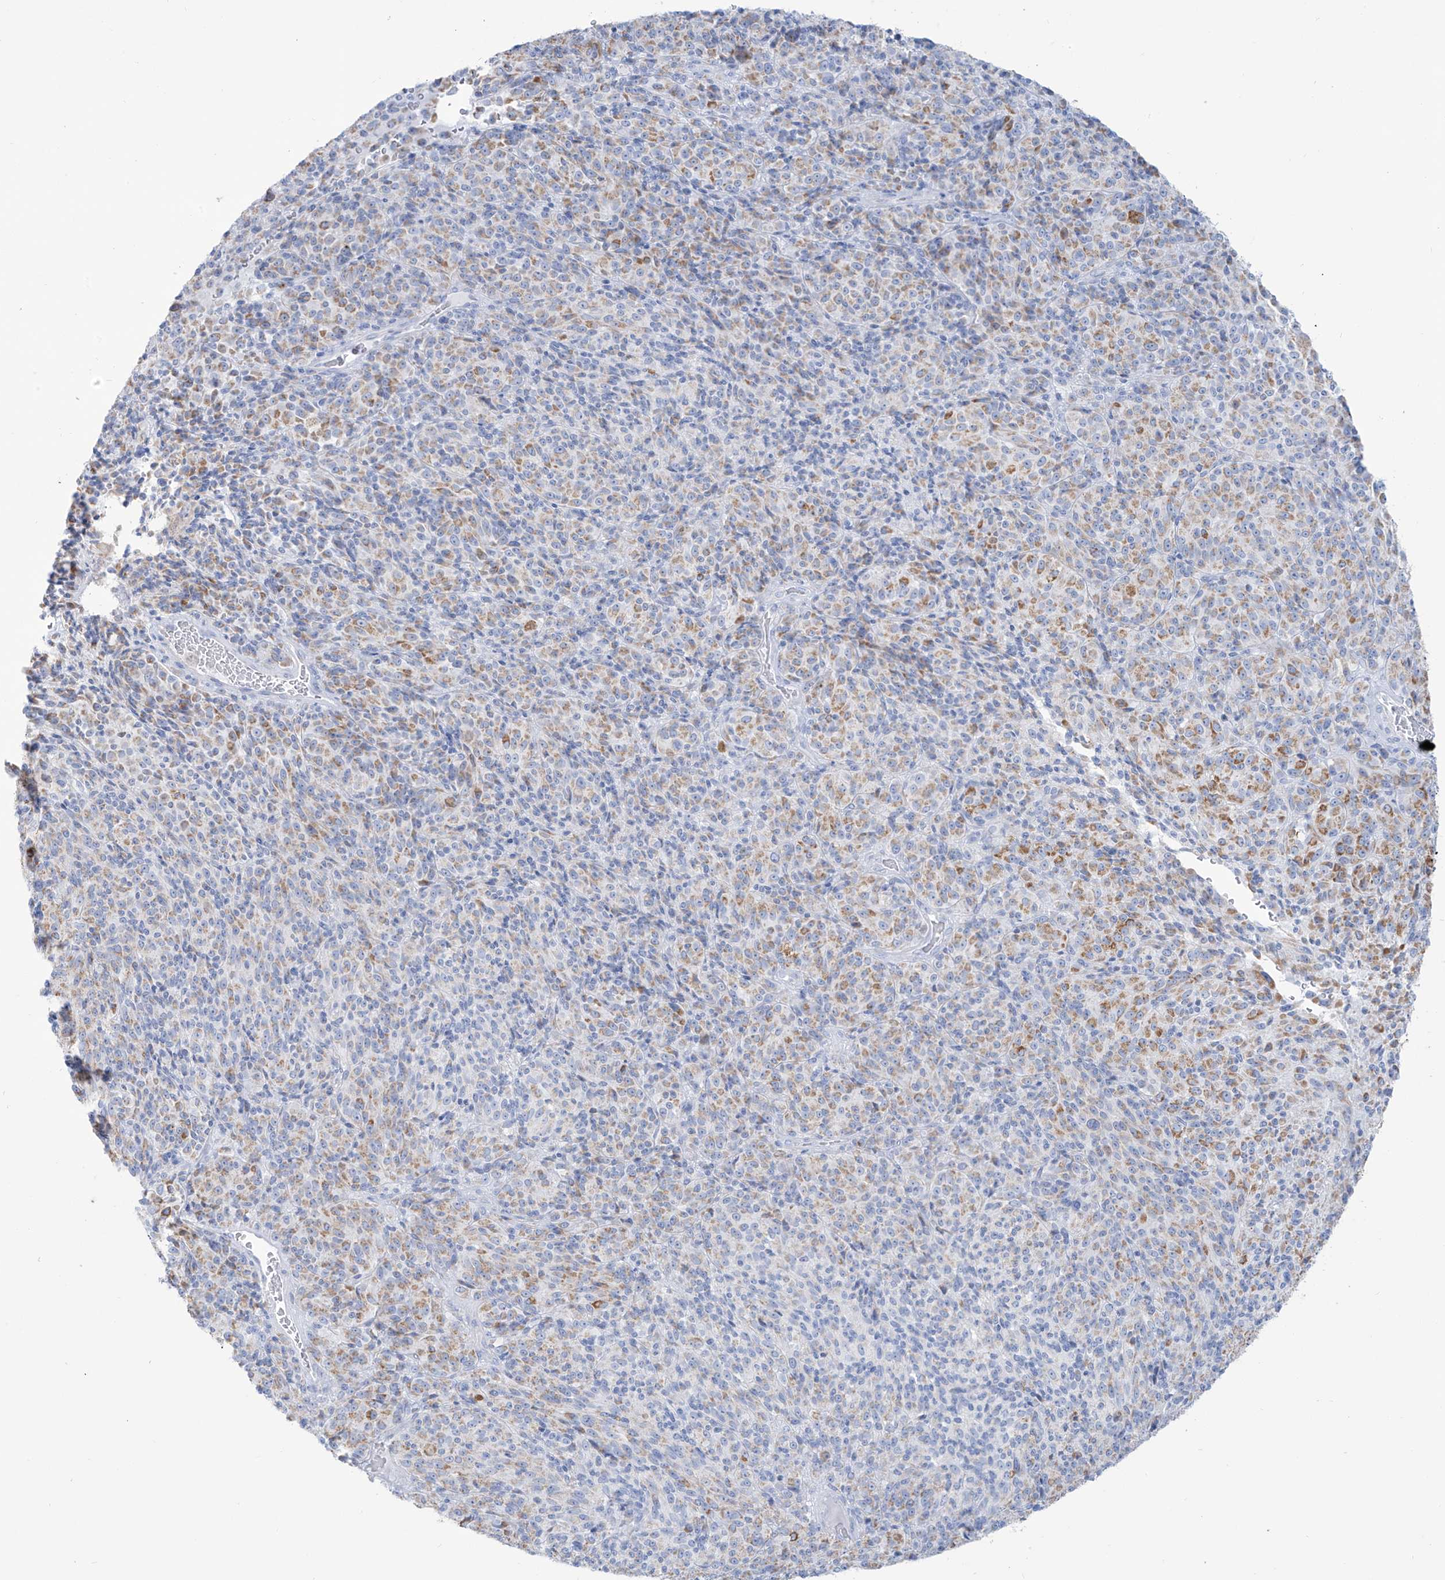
{"staining": {"intensity": "weak", "quantity": "25%-75%", "location": "cytoplasmic/membranous"}, "tissue": "melanoma", "cell_type": "Tumor cells", "image_type": "cancer", "snomed": [{"axis": "morphology", "description": "Malignant melanoma, Metastatic site"}, {"axis": "topography", "description": "Brain"}], "caption": "Malignant melanoma (metastatic site) stained with a brown dye reveals weak cytoplasmic/membranous positive positivity in about 25%-75% of tumor cells.", "gene": "SLC26A3", "patient": {"sex": "female", "age": 56}}